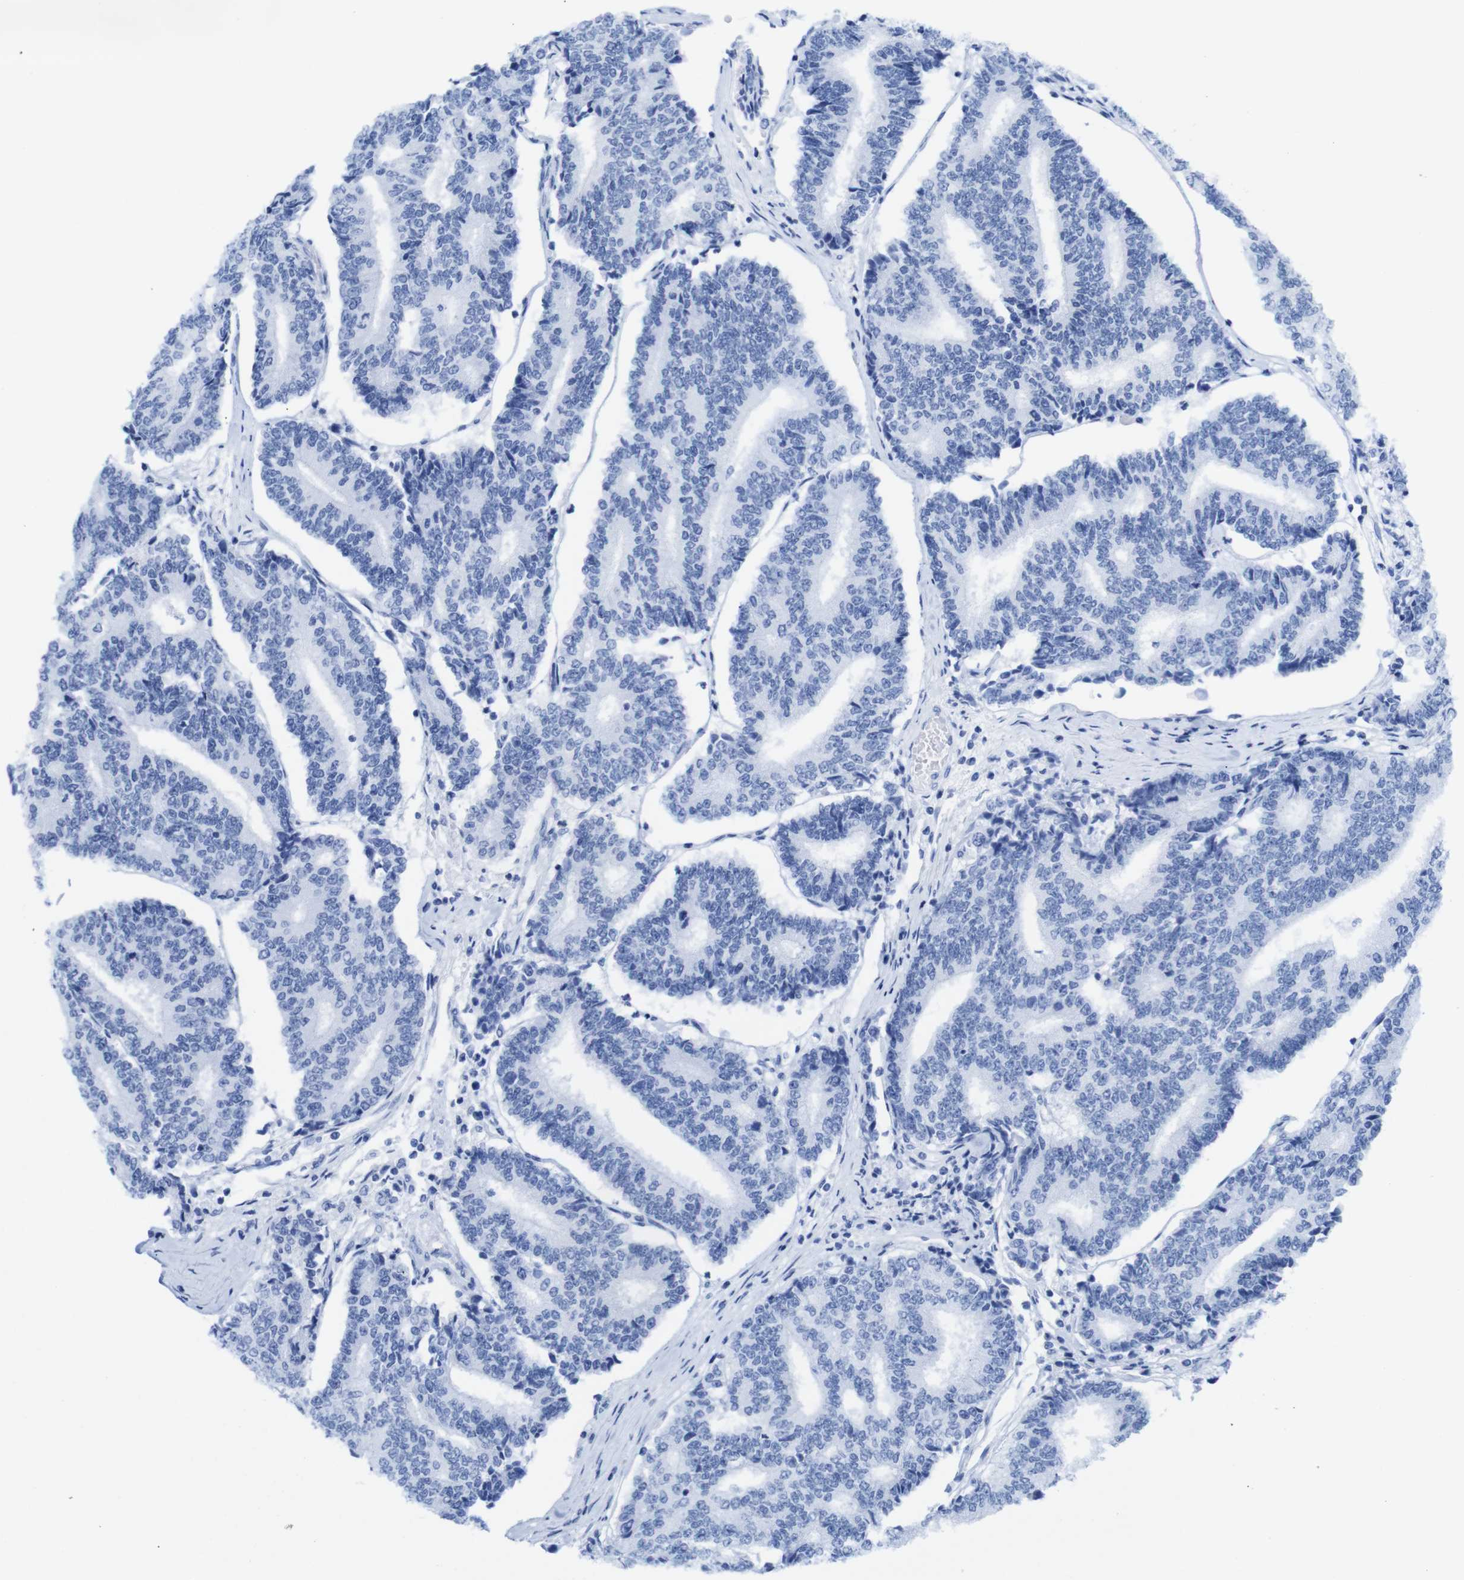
{"staining": {"intensity": "negative", "quantity": "none", "location": "none"}, "tissue": "prostate cancer", "cell_type": "Tumor cells", "image_type": "cancer", "snomed": [{"axis": "morphology", "description": "Normal tissue, NOS"}, {"axis": "morphology", "description": "Adenocarcinoma, High grade"}, {"axis": "topography", "description": "Prostate"}, {"axis": "topography", "description": "Seminal veicle"}], "caption": "This is a photomicrograph of immunohistochemistry staining of high-grade adenocarcinoma (prostate), which shows no staining in tumor cells. (IHC, brightfield microscopy, high magnification).", "gene": "TCEAL9", "patient": {"sex": "male", "age": 55}}